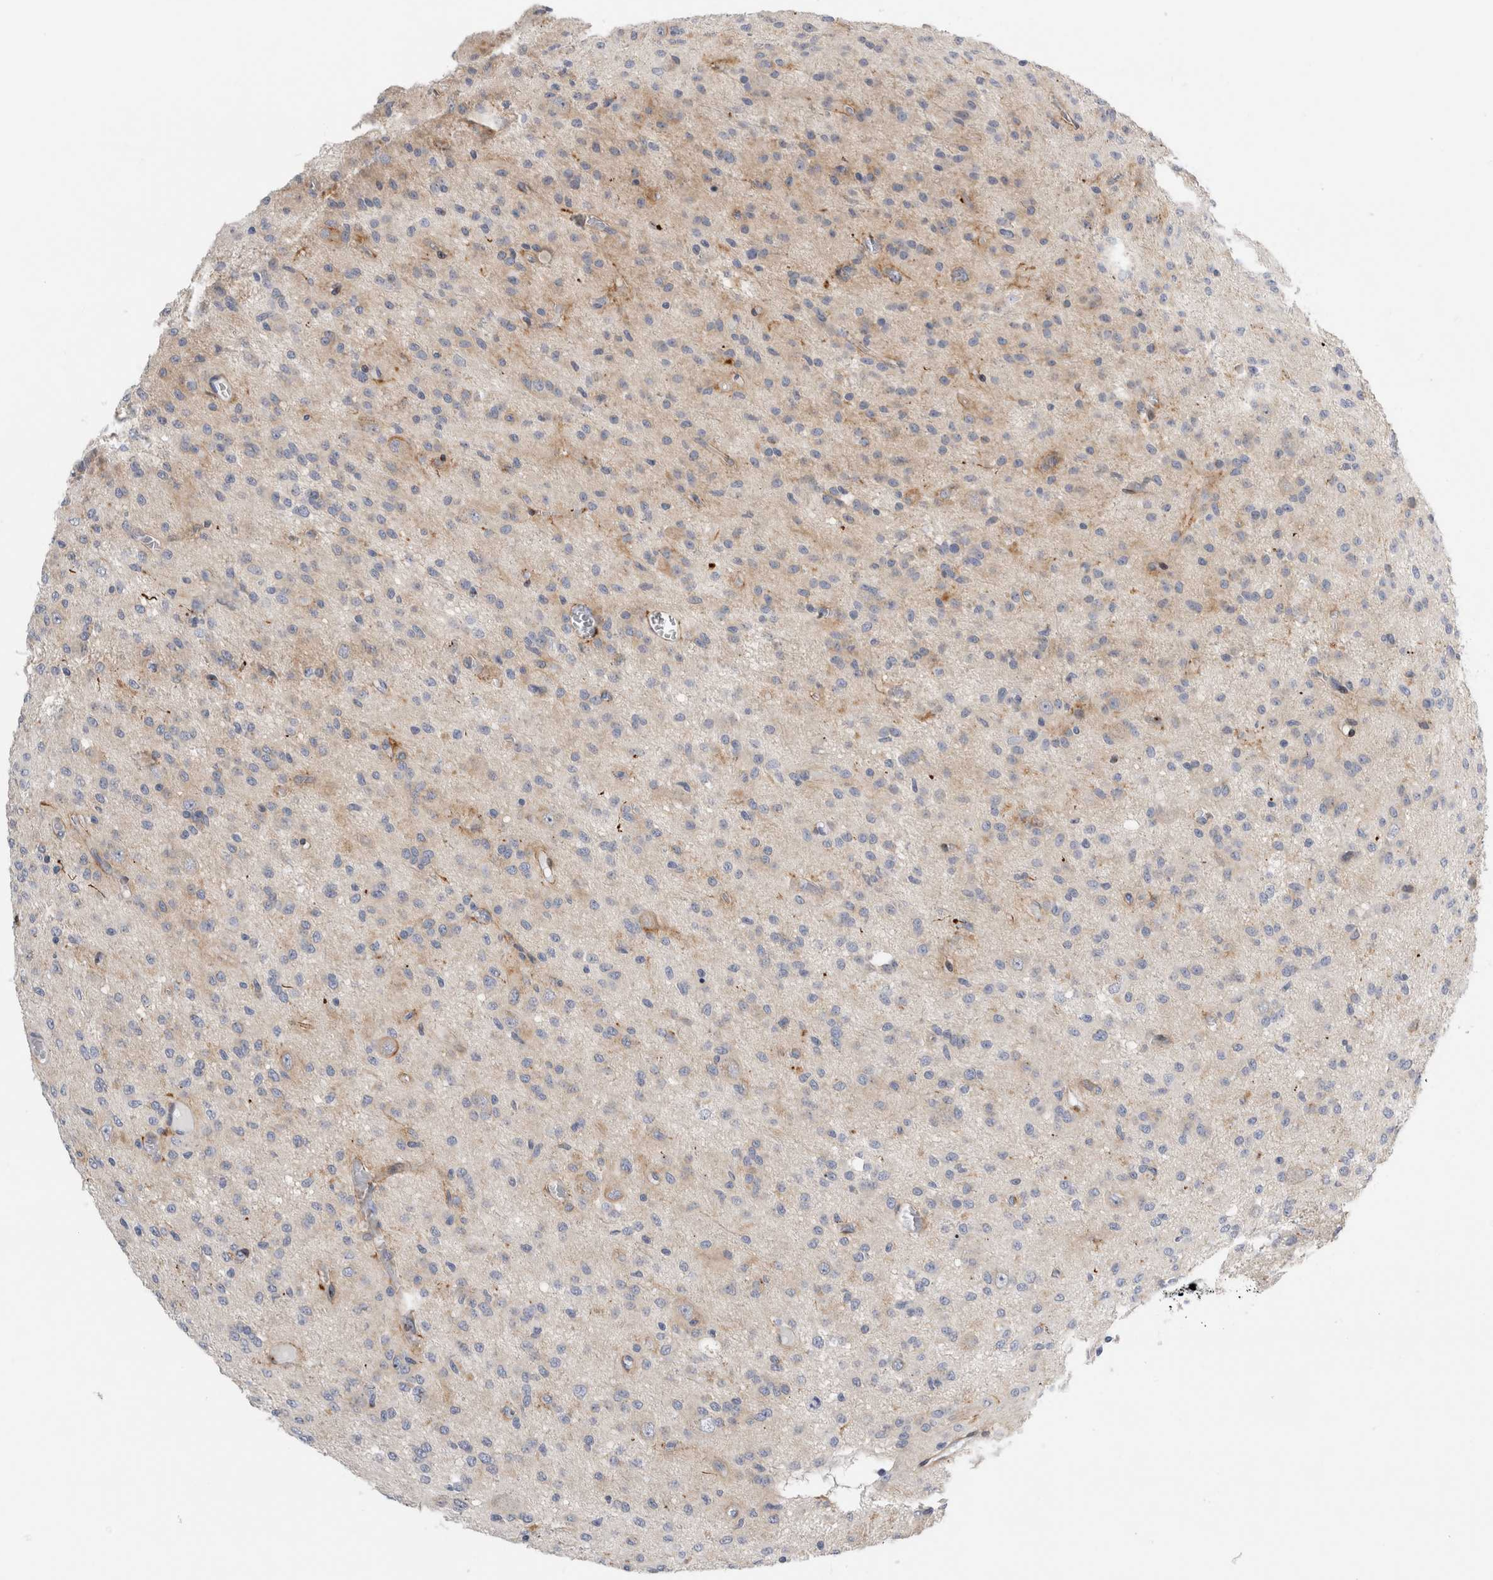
{"staining": {"intensity": "negative", "quantity": "none", "location": "none"}, "tissue": "glioma", "cell_type": "Tumor cells", "image_type": "cancer", "snomed": [{"axis": "morphology", "description": "Glioma, malignant, High grade"}, {"axis": "topography", "description": "Brain"}], "caption": "Micrograph shows no significant protein staining in tumor cells of glioma.", "gene": "SLC20A2", "patient": {"sex": "female", "age": 59}}